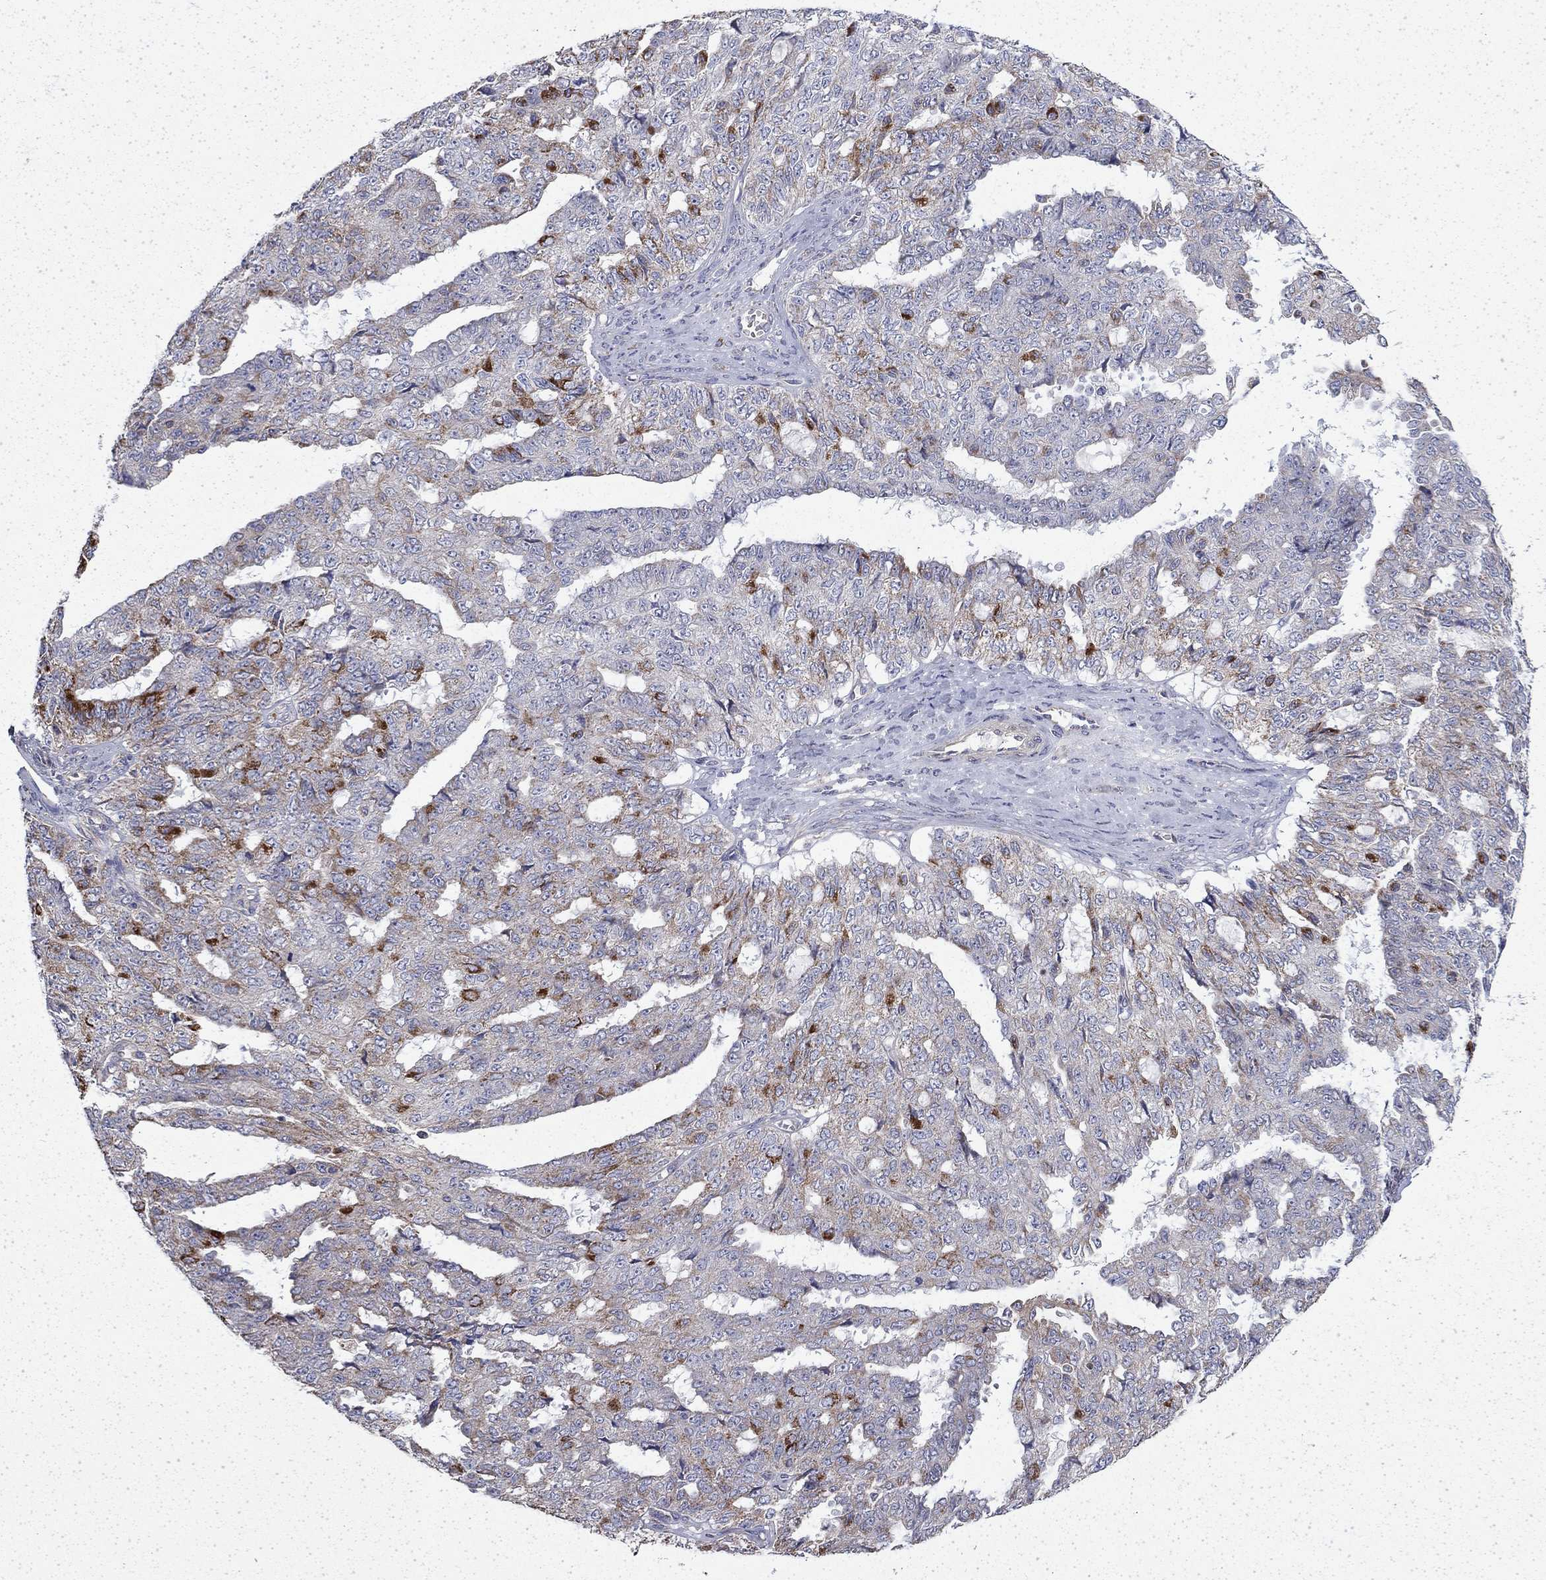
{"staining": {"intensity": "strong", "quantity": "<25%", "location": "cytoplasmic/membranous"}, "tissue": "ovarian cancer", "cell_type": "Tumor cells", "image_type": "cancer", "snomed": [{"axis": "morphology", "description": "Cystadenocarcinoma, serous, NOS"}, {"axis": "topography", "description": "Ovary"}], "caption": "High-magnification brightfield microscopy of serous cystadenocarcinoma (ovarian) stained with DAB (brown) and counterstained with hematoxylin (blue). tumor cells exhibit strong cytoplasmic/membranous staining is seen in approximately<25% of cells.", "gene": "DTNA", "patient": {"sex": "female", "age": 71}}